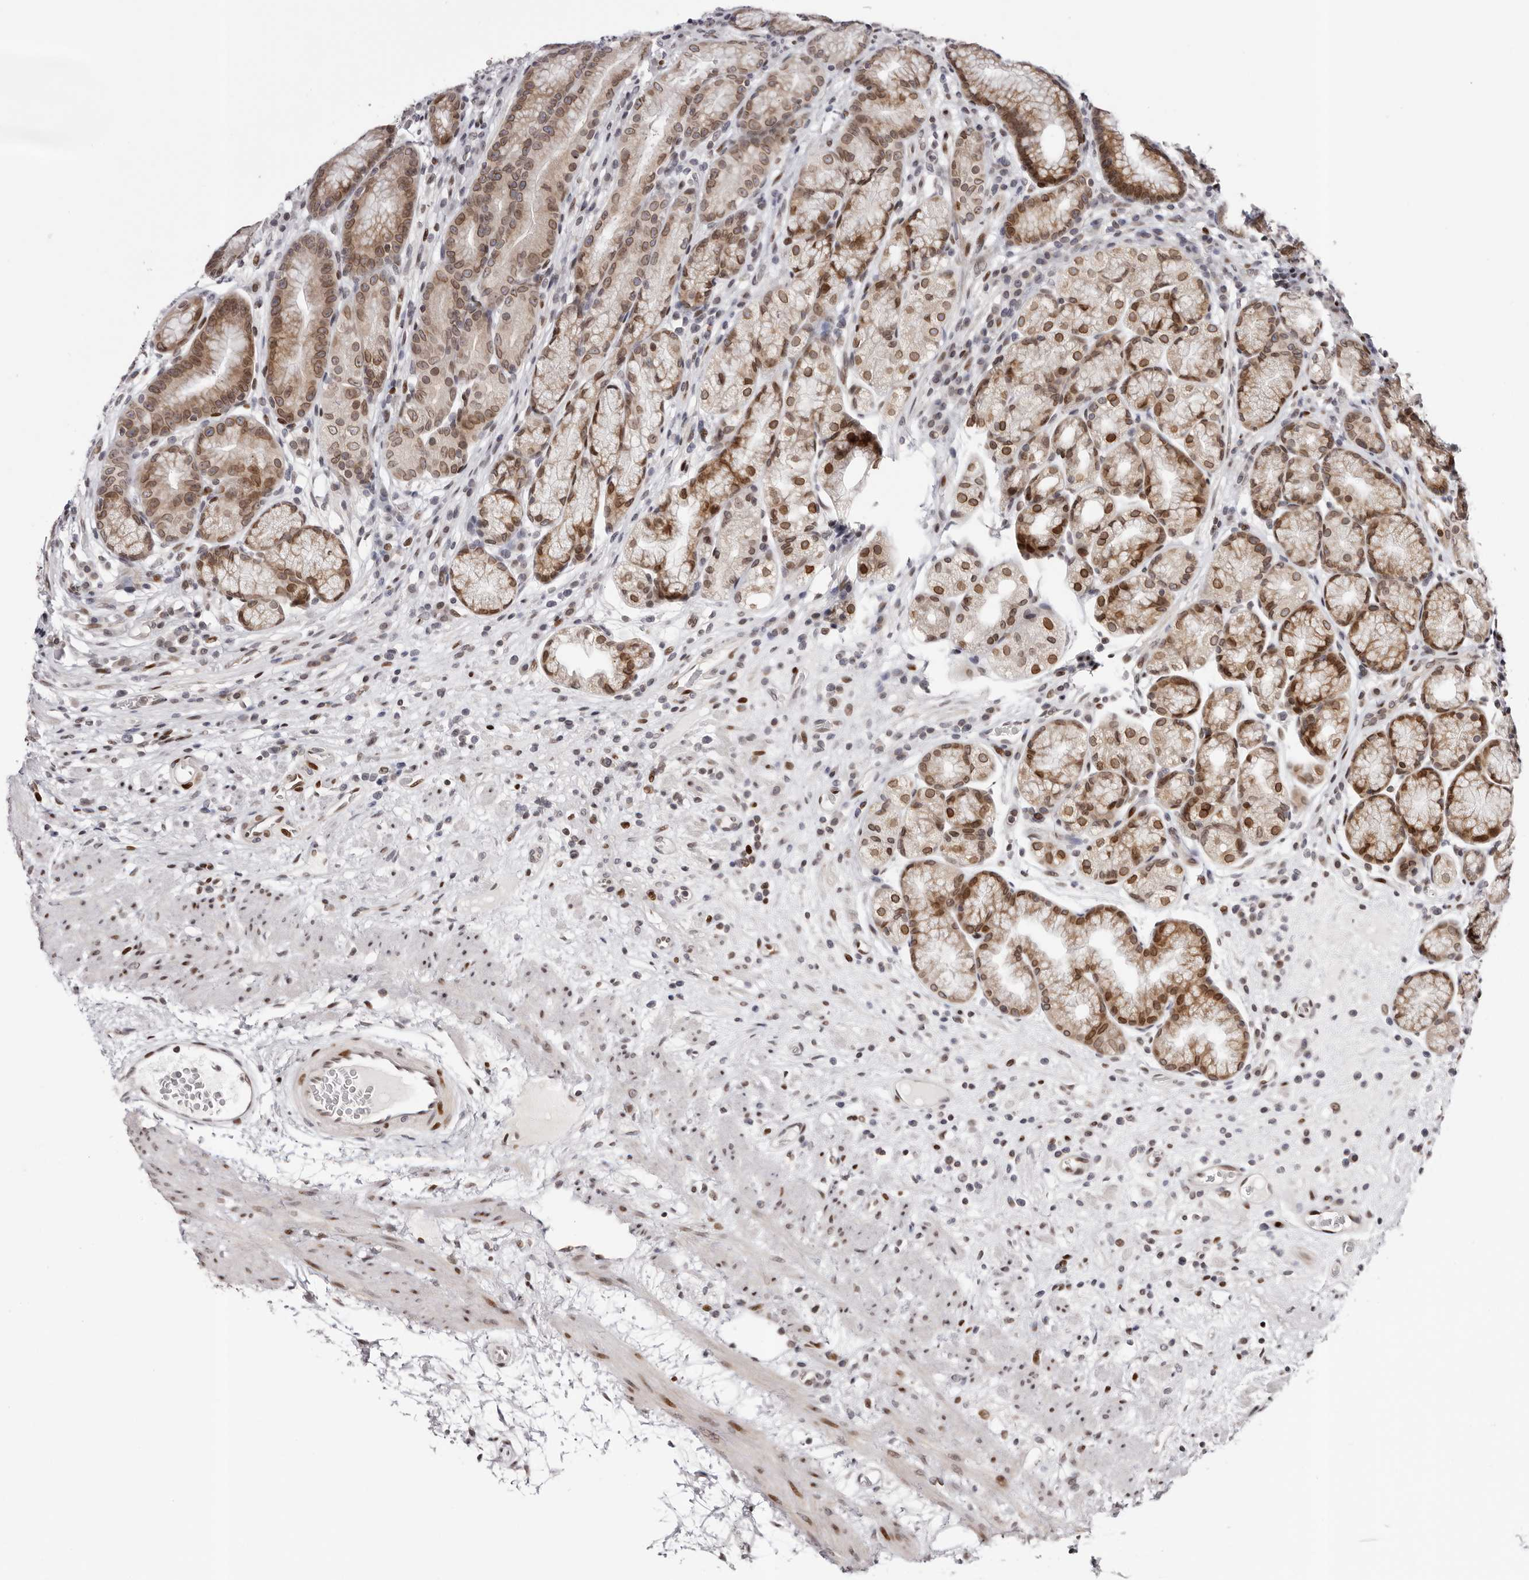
{"staining": {"intensity": "moderate", "quantity": "25%-75%", "location": "cytoplasmic/membranous,nuclear"}, "tissue": "stomach", "cell_type": "Glandular cells", "image_type": "normal", "snomed": [{"axis": "morphology", "description": "Normal tissue, NOS"}, {"axis": "topography", "description": "Stomach"}], "caption": "This image reveals IHC staining of benign human stomach, with medium moderate cytoplasmic/membranous,nuclear expression in approximately 25%-75% of glandular cells.", "gene": "NUP153", "patient": {"sex": "male", "age": 57}}